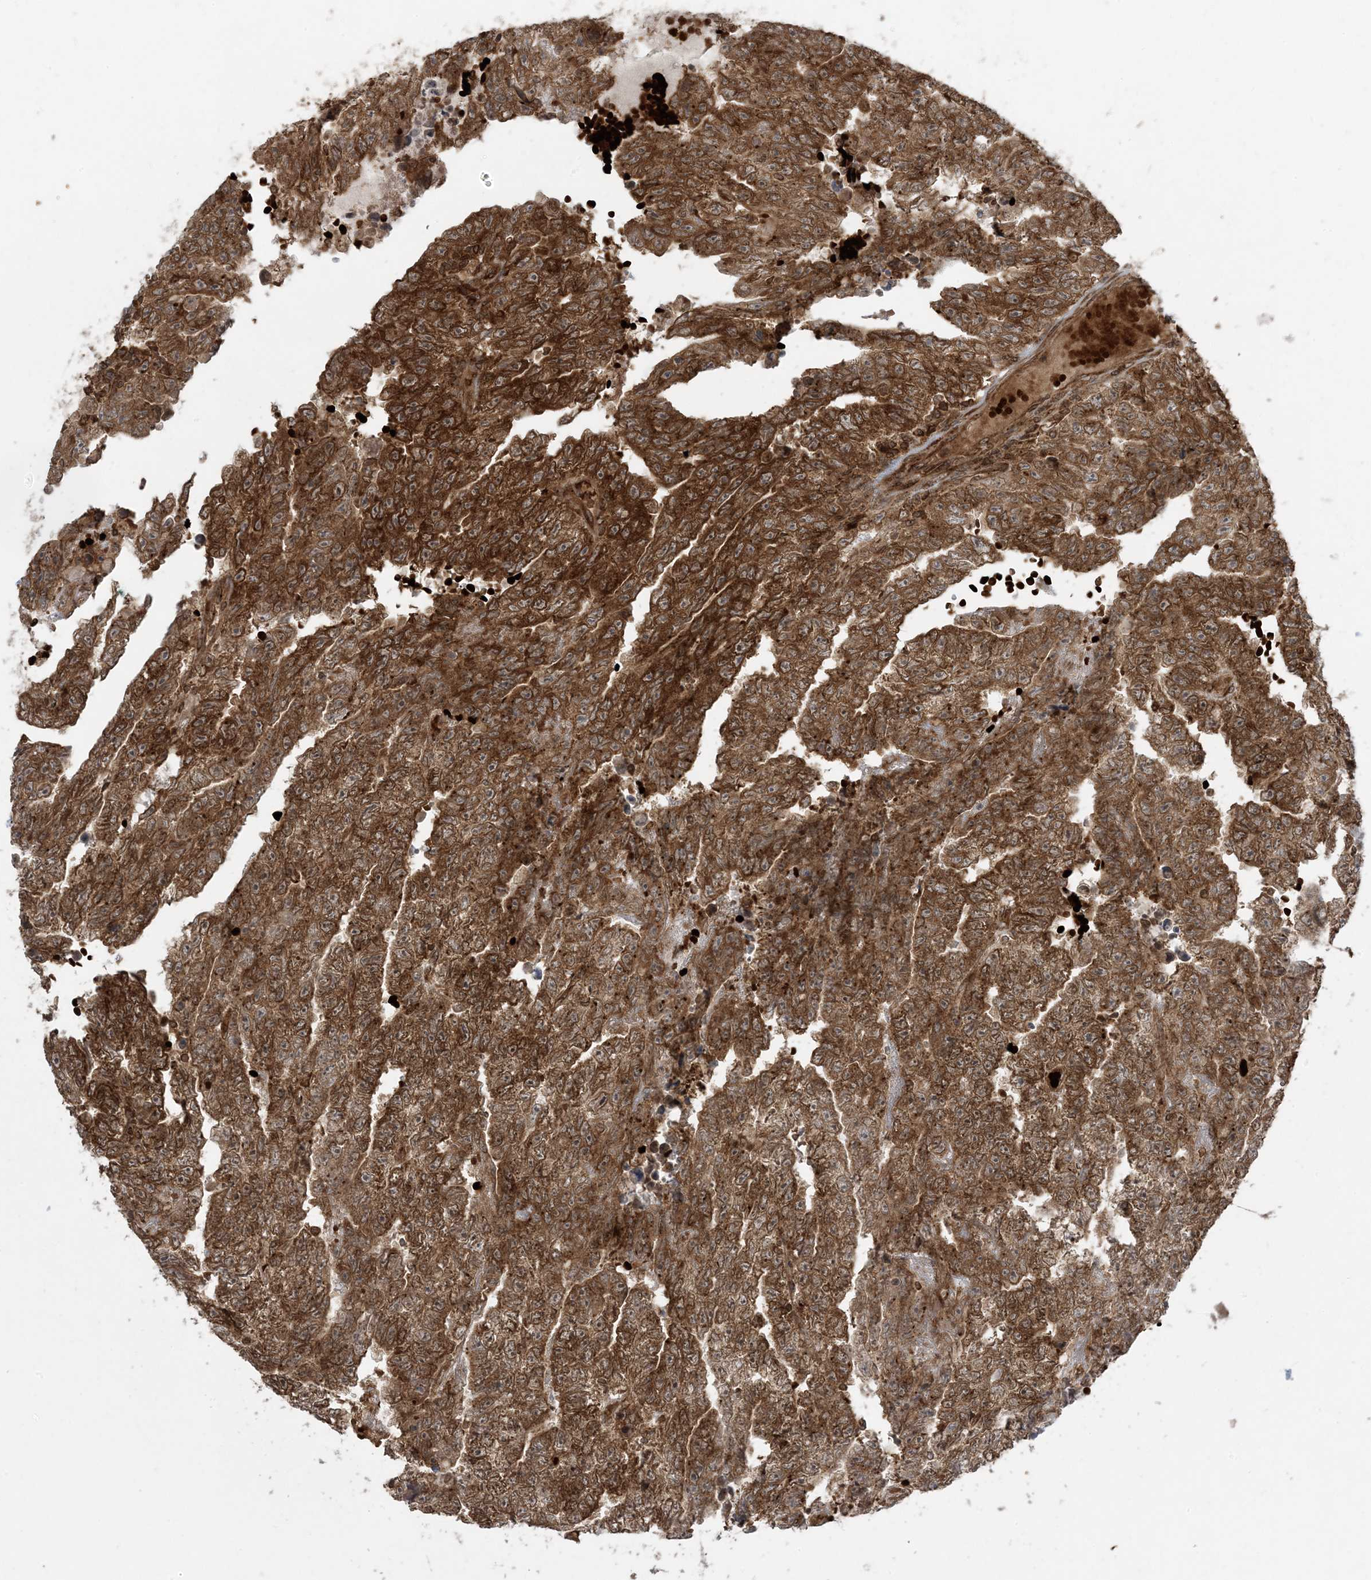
{"staining": {"intensity": "strong", "quantity": ">75%", "location": "cytoplasmic/membranous"}, "tissue": "testis cancer", "cell_type": "Tumor cells", "image_type": "cancer", "snomed": [{"axis": "morphology", "description": "Carcinoma, Embryonal, NOS"}, {"axis": "topography", "description": "Testis"}], "caption": "Protein analysis of testis cancer (embryonal carcinoma) tissue exhibits strong cytoplasmic/membranous expression in approximately >75% of tumor cells.", "gene": "DDX19B", "patient": {"sex": "male", "age": 25}}